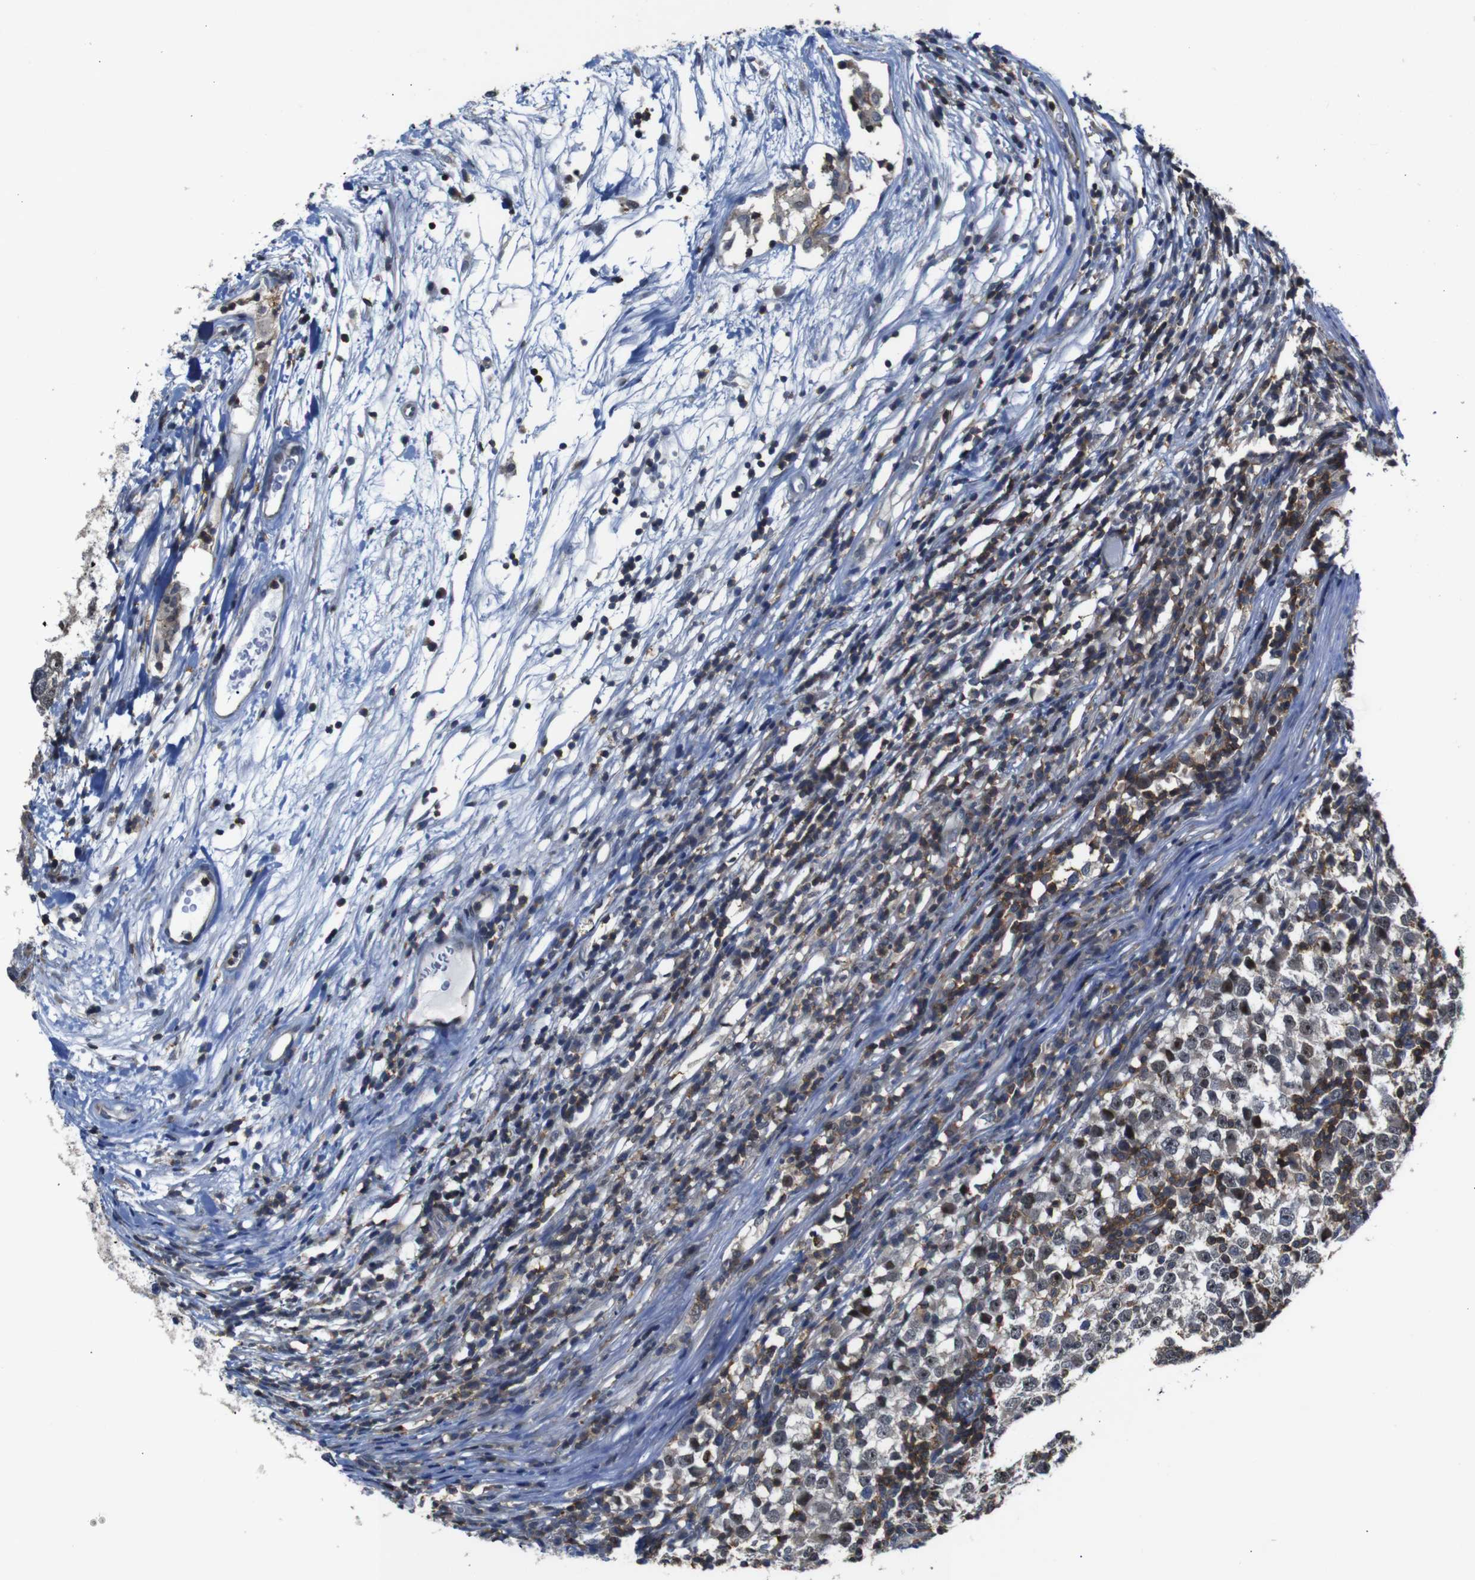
{"staining": {"intensity": "moderate", "quantity": ">75%", "location": "nuclear"}, "tissue": "testis cancer", "cell_type": "Tumor cells", "image_type": "cancer", "snomed": [{"axis": "morphology", "description": "Seminoma, NOS"}, {"axis": "topography", "description": "Testis"}], "caption": "Protein staining reveals moderate nuclear staining in about >75% of tumor cells in testis seminoma.", "gene": "BRWD3", "patient": {"sex": "male", "age": 65}}